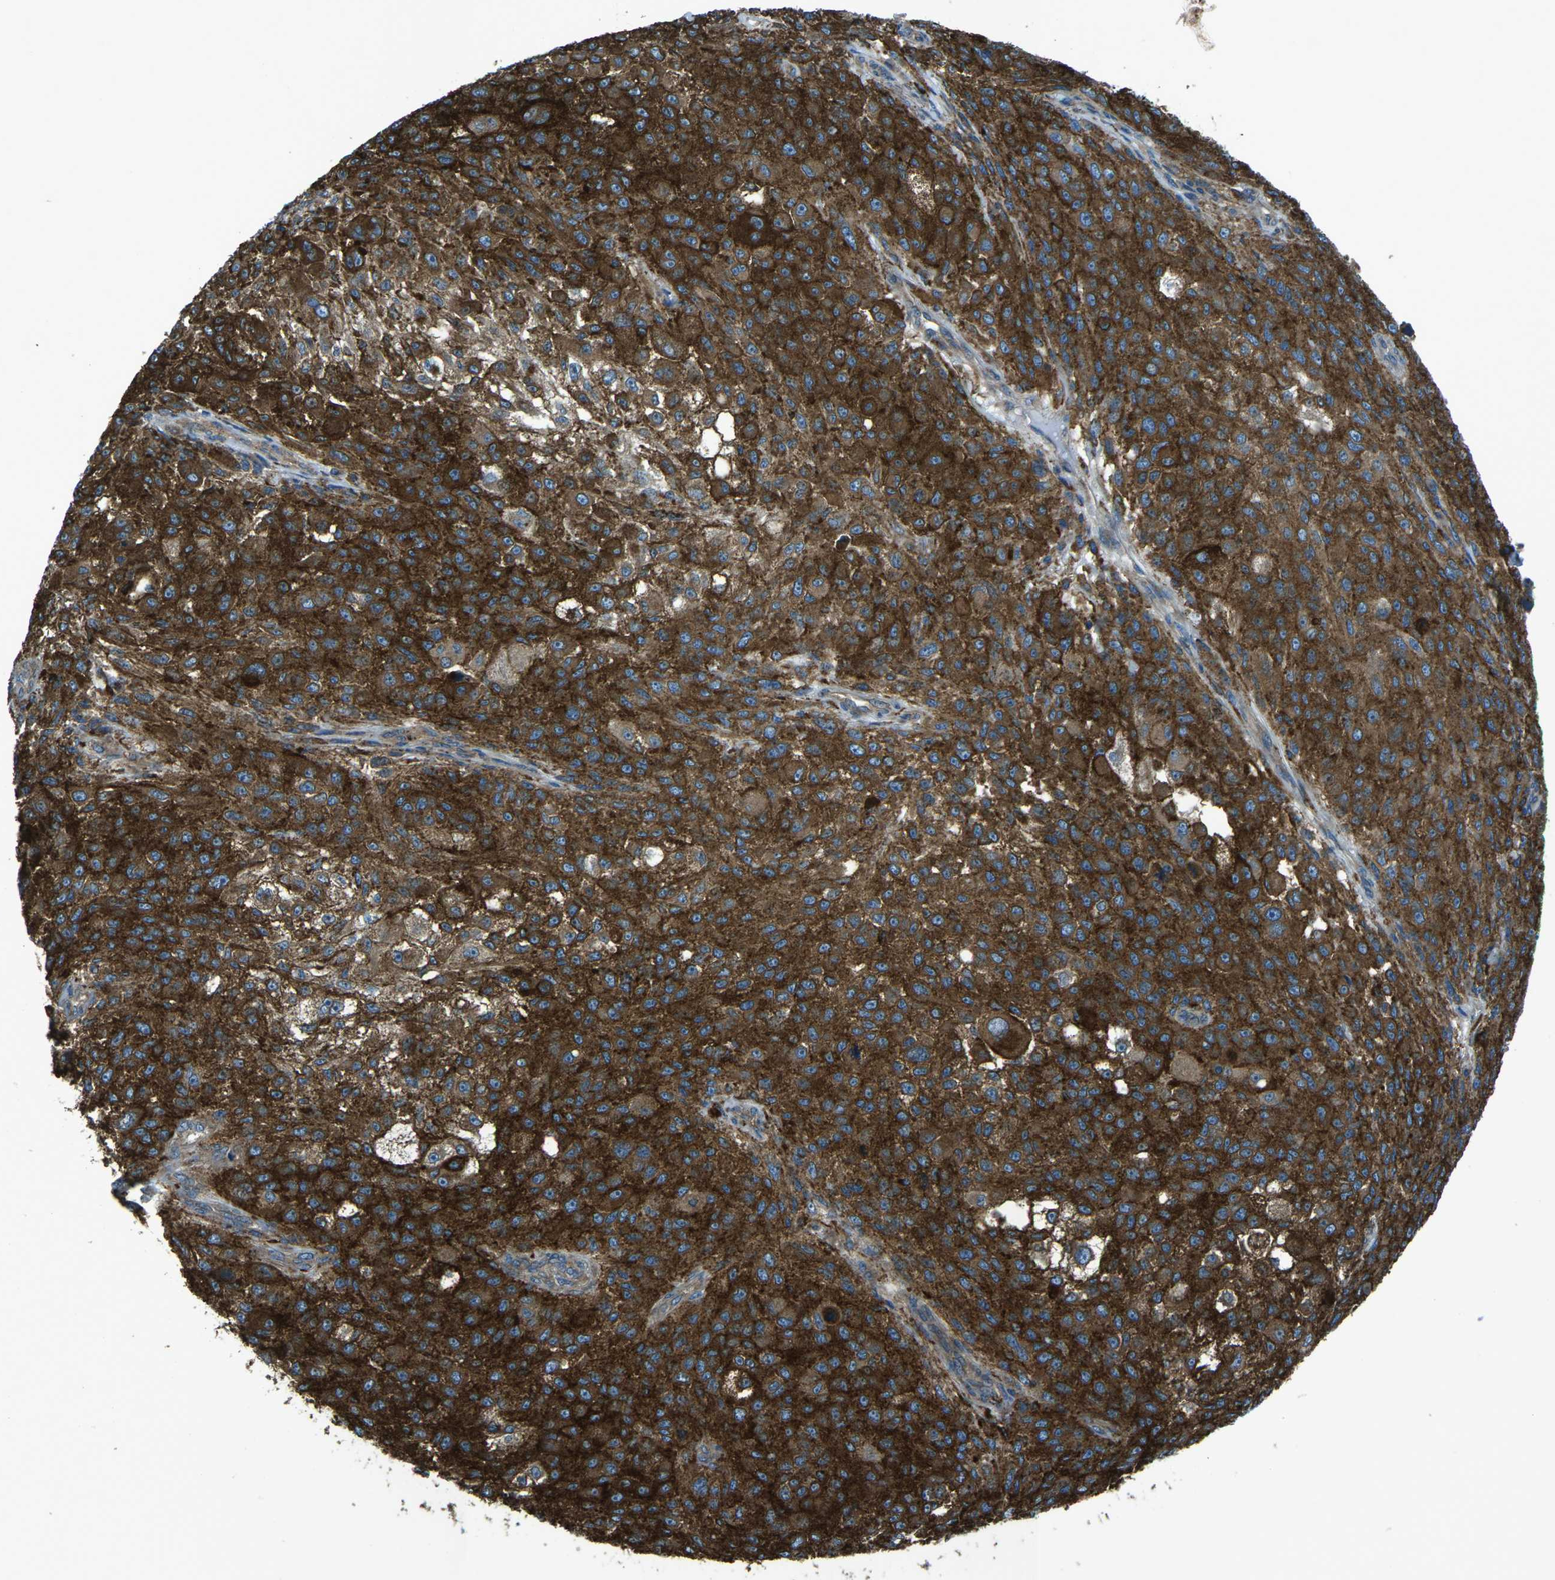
{"staining": {"intensity": "strong", "quantity": ">75%", "location": "cytoplasmic/membranous"}, "tissue": "melanoma", "cell_type": "Tumor cells", "image_type": "cancer", "snomed": [{"axis": "morphology", "description": "Necrosis, NOS"}, {"axis": "morphology", "description": "Malignant melanoma, NOS"}, {"axis": "topography", "description": "Skin"}], "caption": "Protein analysis of melanoma tissue demonstrates strong cytoplasmic/membranous expression in approximately >75% of tumor cells. (DAB (3,3'-diaminobenzidine) IHC, brown staining for protein, blue staining for nuclei).", "gene": "CDK17", "patient": {"sex": "female", "age": 87}}